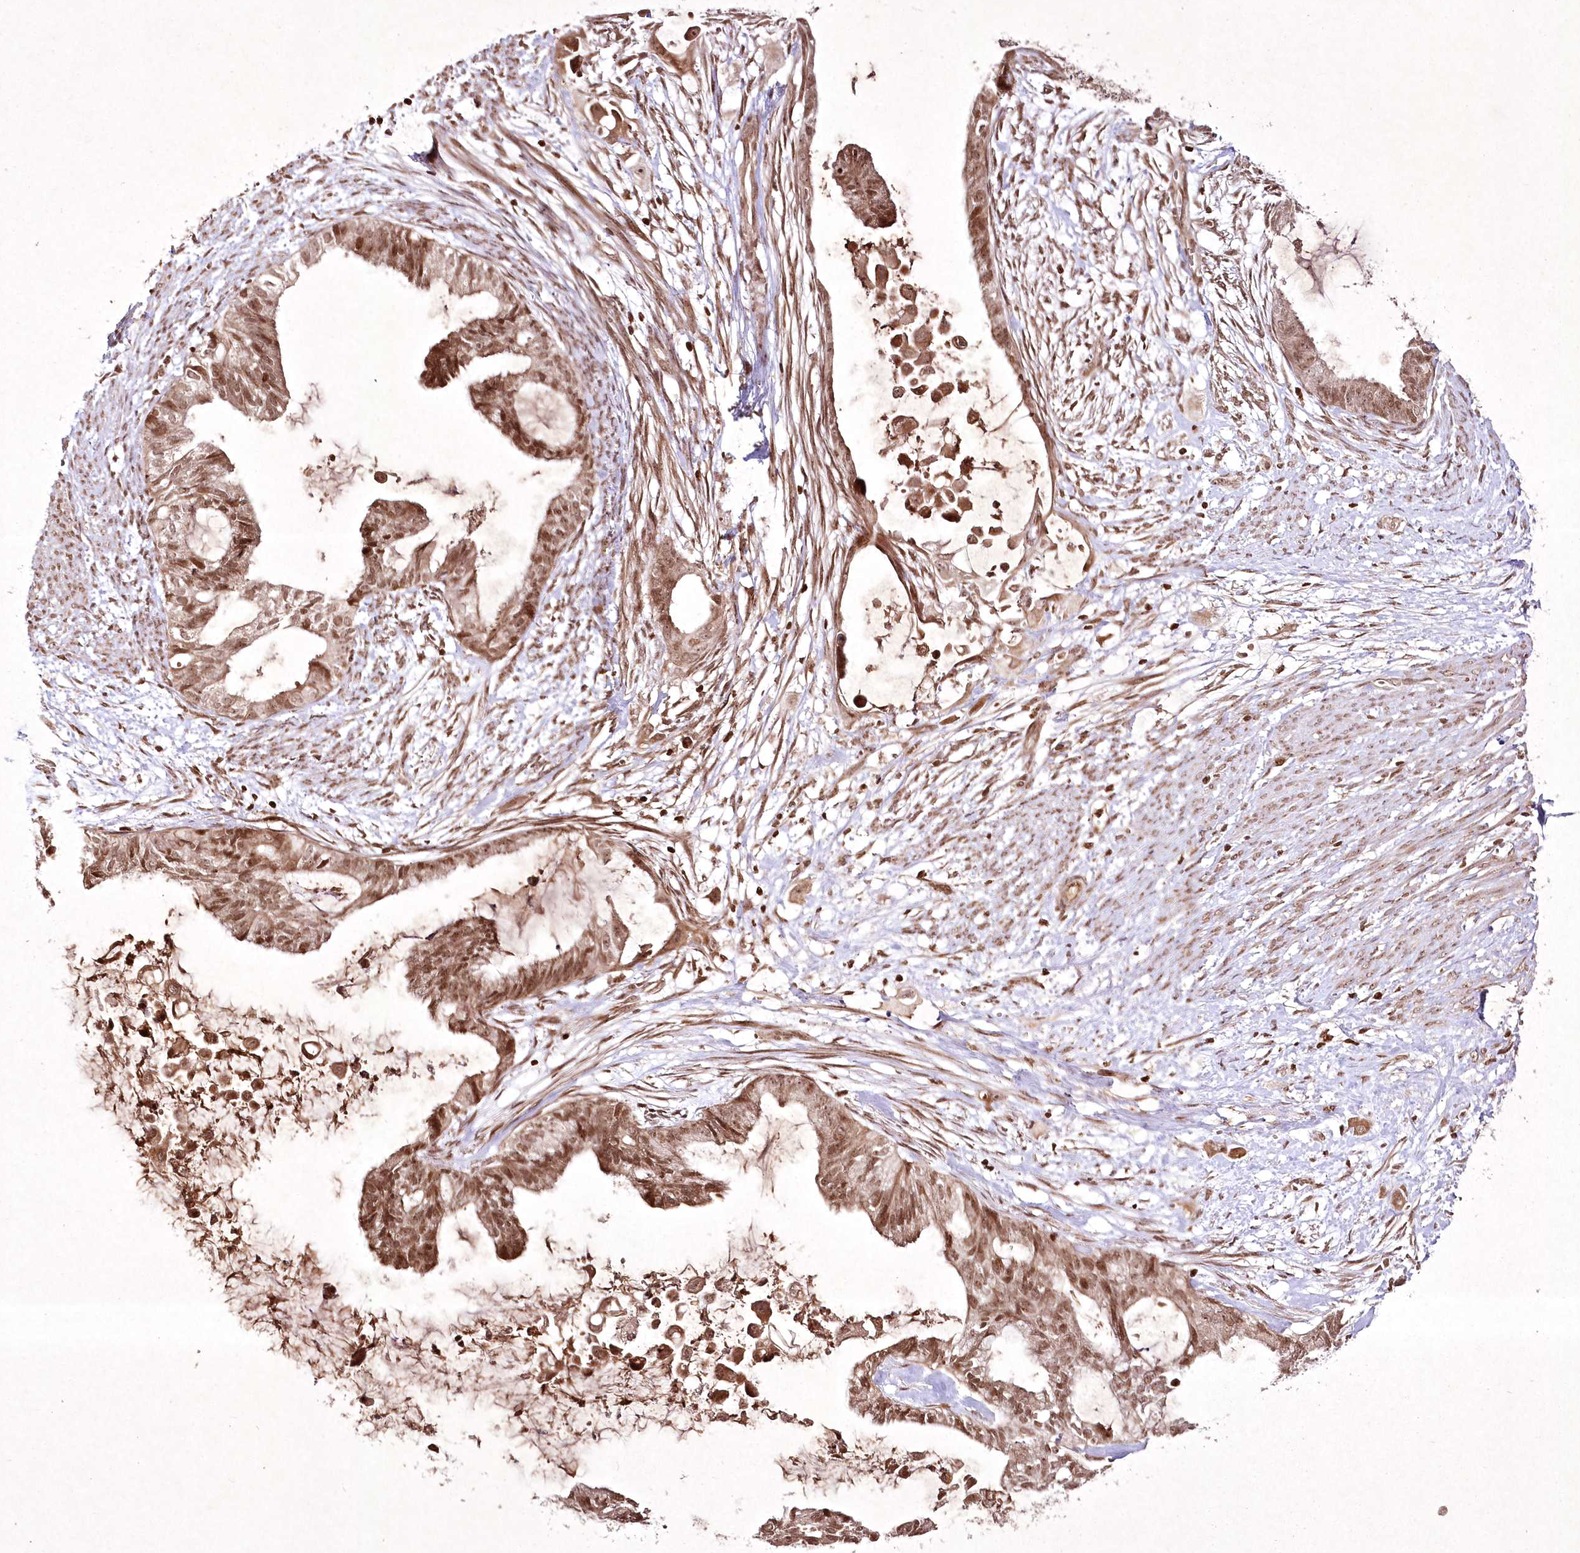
{"staining": {"intensity": "moderate", "quantity": ">75%", "location": "nuclear"}, "tissue": "cervical cancer", "cell_type": "Tumor cells", "image_type": "cancer", "snomed": [{"axis": "morphology", "description": "Normal tissue, NOS"}, {"axis": "morphology", "description": "Adenocarcinoma, NOS"}, {"axis": "topography", "description": "Cervix"}, {"axis": "topography", "description": "Endometrium"}], "caption": "This histopathology image displays immunohistochemistry staining of cervical cancer (adenocarcinoma), with medium moderate nuclear staining in about >75% of tumor cells.", "gene": "CARM1", "patient": {"sex": "female", "age": 86}}